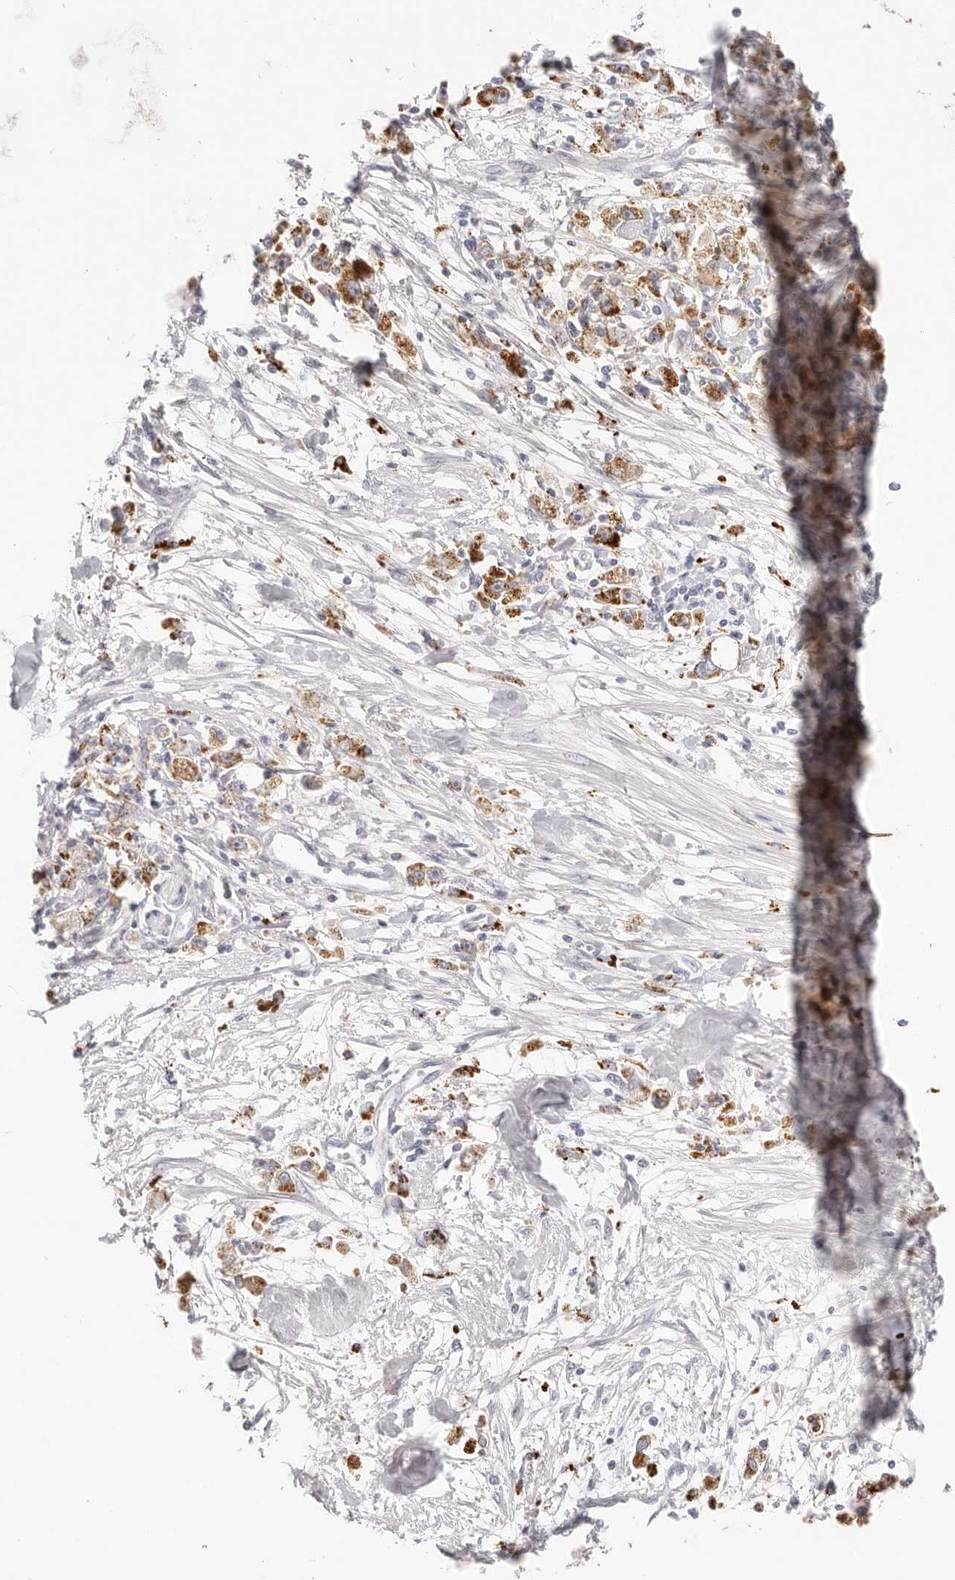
{"staining": {"intensity": "moderate", "quantity": "25%-75%", "location": "cytoplasmic/membranous"}, "tissue": "stomach cancer", "cell_type": "Tumor cells", "image_type": "cancer", "snomed": [{"axis": "morphology", "description": "Adenocarcinoma, NOS"}, {"axis": "topography", "description": "Stomach"}], "caption": "Immunohistochemical staining of stomach cancer shows medium levels of moderate cytoplasmic/membranous protein positivity in about 25%-75% of tumor cells.", "gene": "STKLD1", "patient": {"sex": "female", "age": 59}}